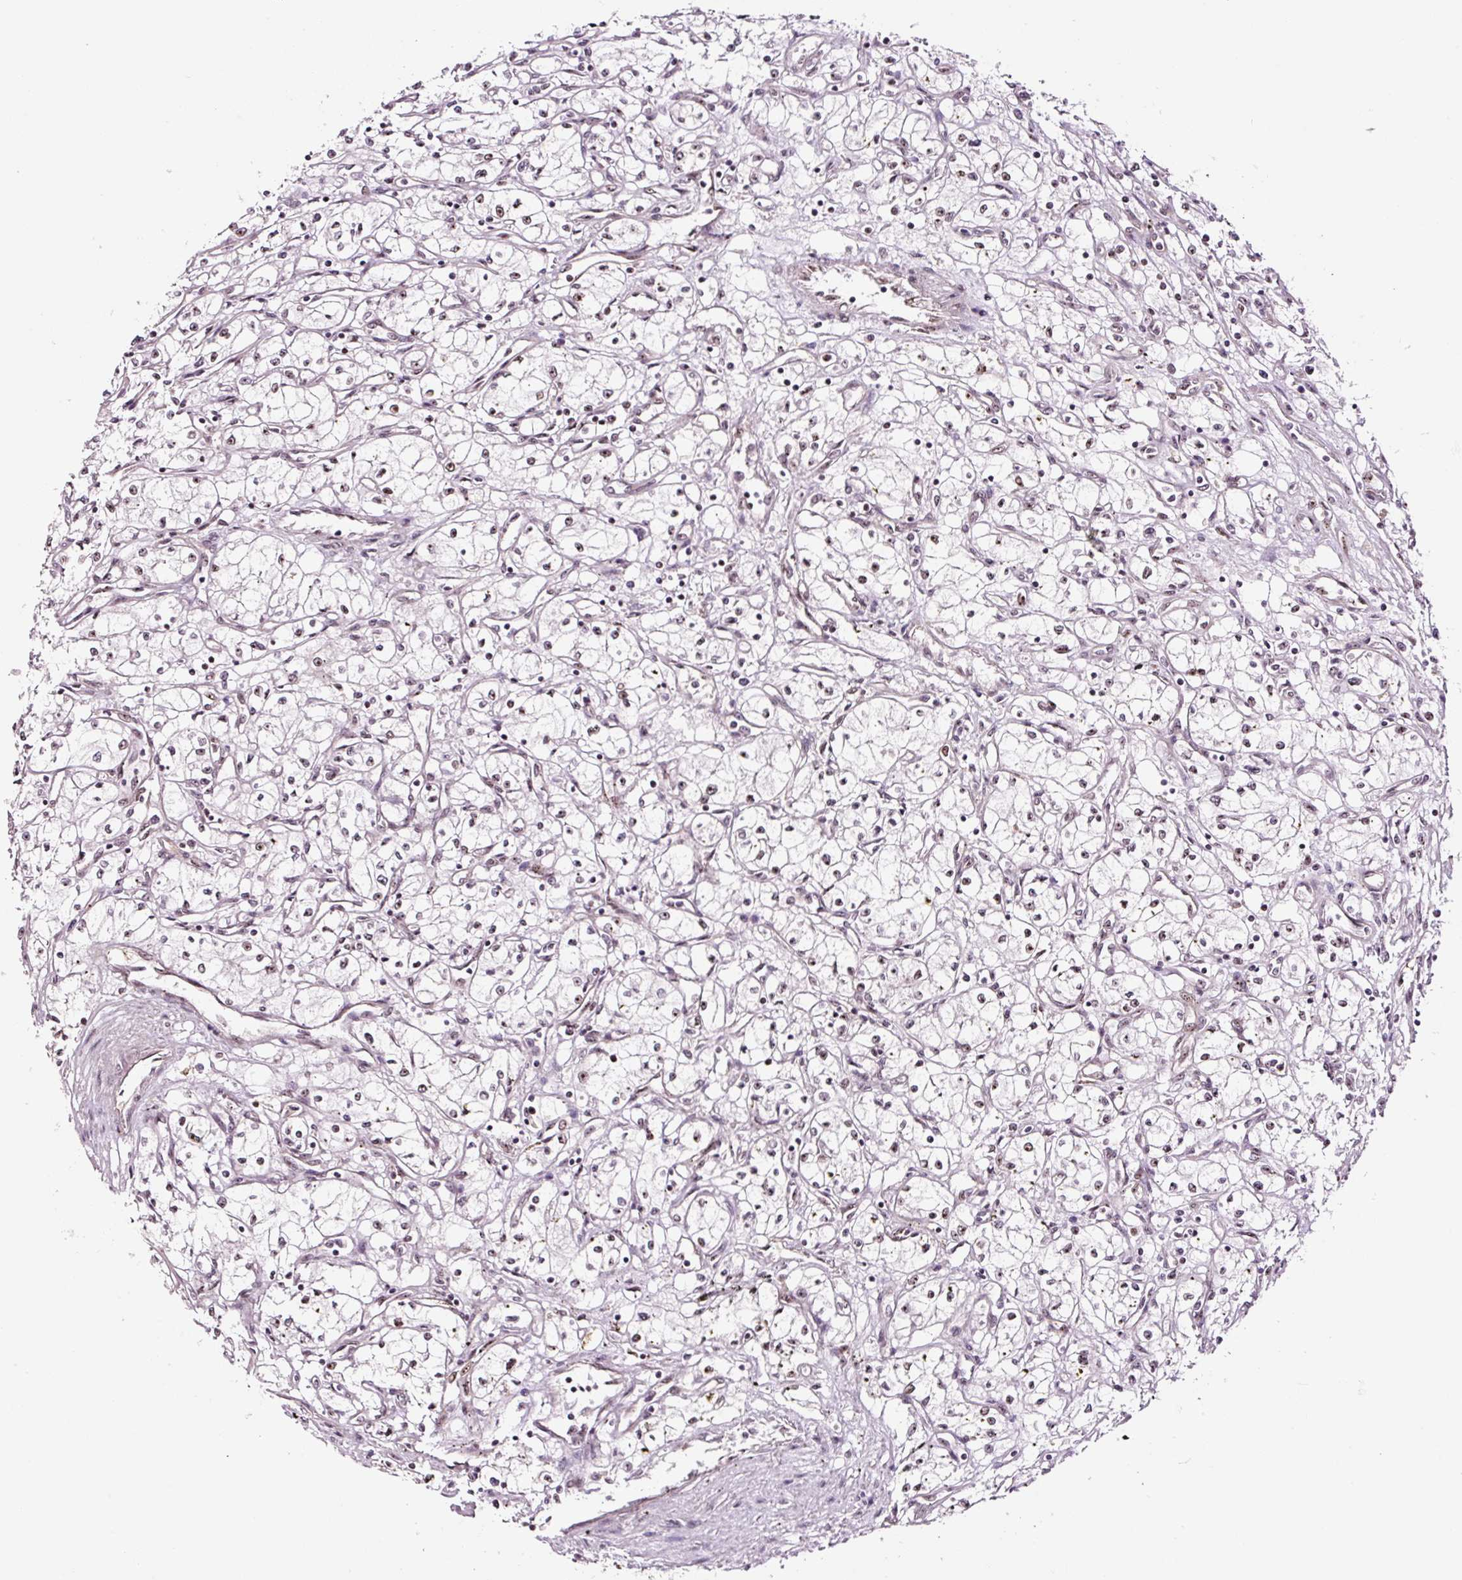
{"staining": {"intensity": "moderate", "quantity": "<25%", "location": "nuclear"}, "tissue": "renal cancer", "cell_type": "Tumor cells", "image_type": "cancer", "snomed": [{"axis": "morphology", "description": "Adenocarcinoma, NOS"}, {"axis": "topography", "description": "Kidney"}], "caption": "Moderate nuclear protein expression is appreciated in about <25% of tumor cells in adenocarcinoma (renal). The staining was performed using DAB (3,3'-diaminobenzidine) to visualize the protein expression in brown, while the nuclei were stained in blue with hematoxylin (Magnification: 20x).", "gene": "GNL3", "patient": {"sex": "male", "age": 59}}